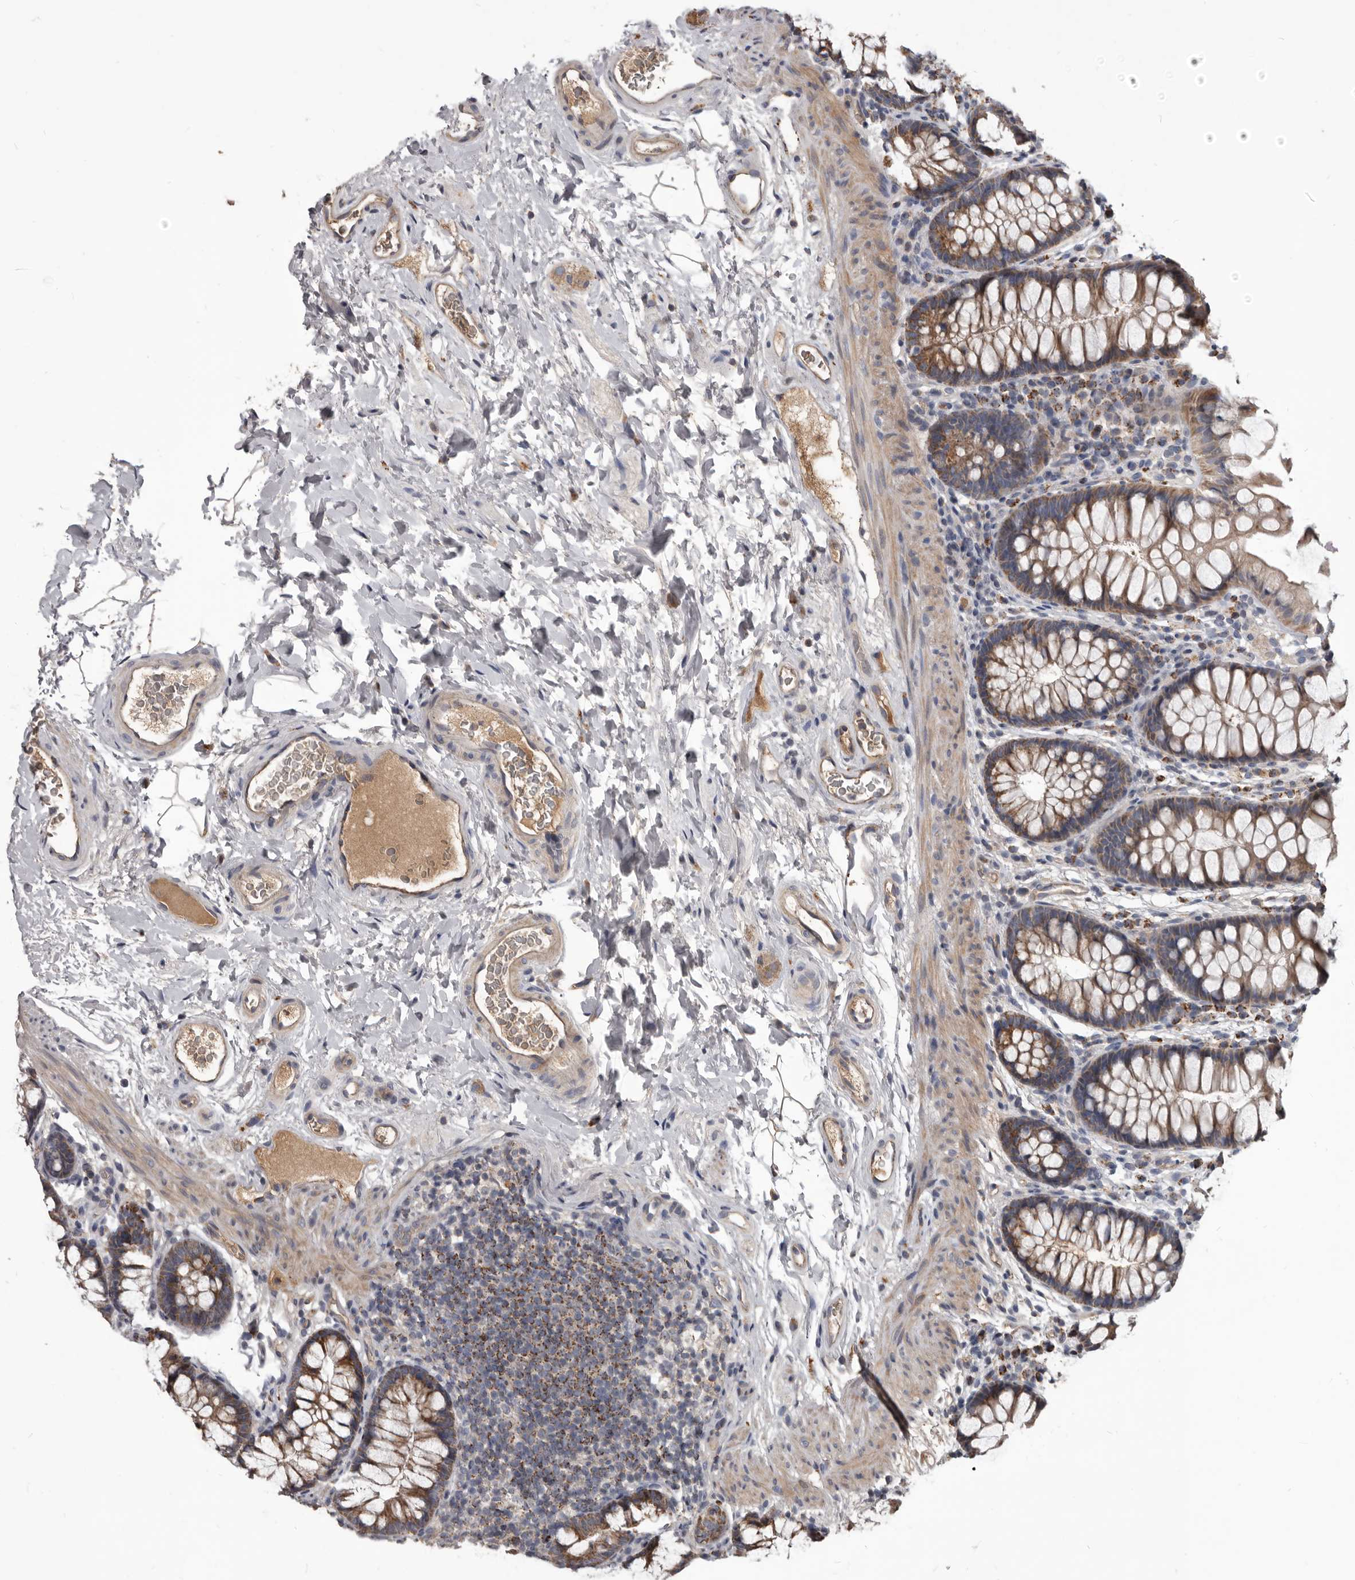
{"staining": {"intensity": "moderate", "quantity": ">75%", "location": "cytoplasmic/membranous"}, "tissue": "colon", "cell_type": "Endothelial cells", "image_type": "normal", "snomed": [{"axis": "morphology", "description": "Normal tissue, NOS"}, {"axis": "topography", "description": "Colon"}], "caption": "Immunohistochemistry (IHC) (DAB (3,3'-diaminobenzidine)) staining of unremarkable colon shows moderate cytoplasmic/membranous protein staining in approximately >75% of endothelial cells.", "gene": "ALDH5A1", "patient": {"sex": "female", "age": 62}}